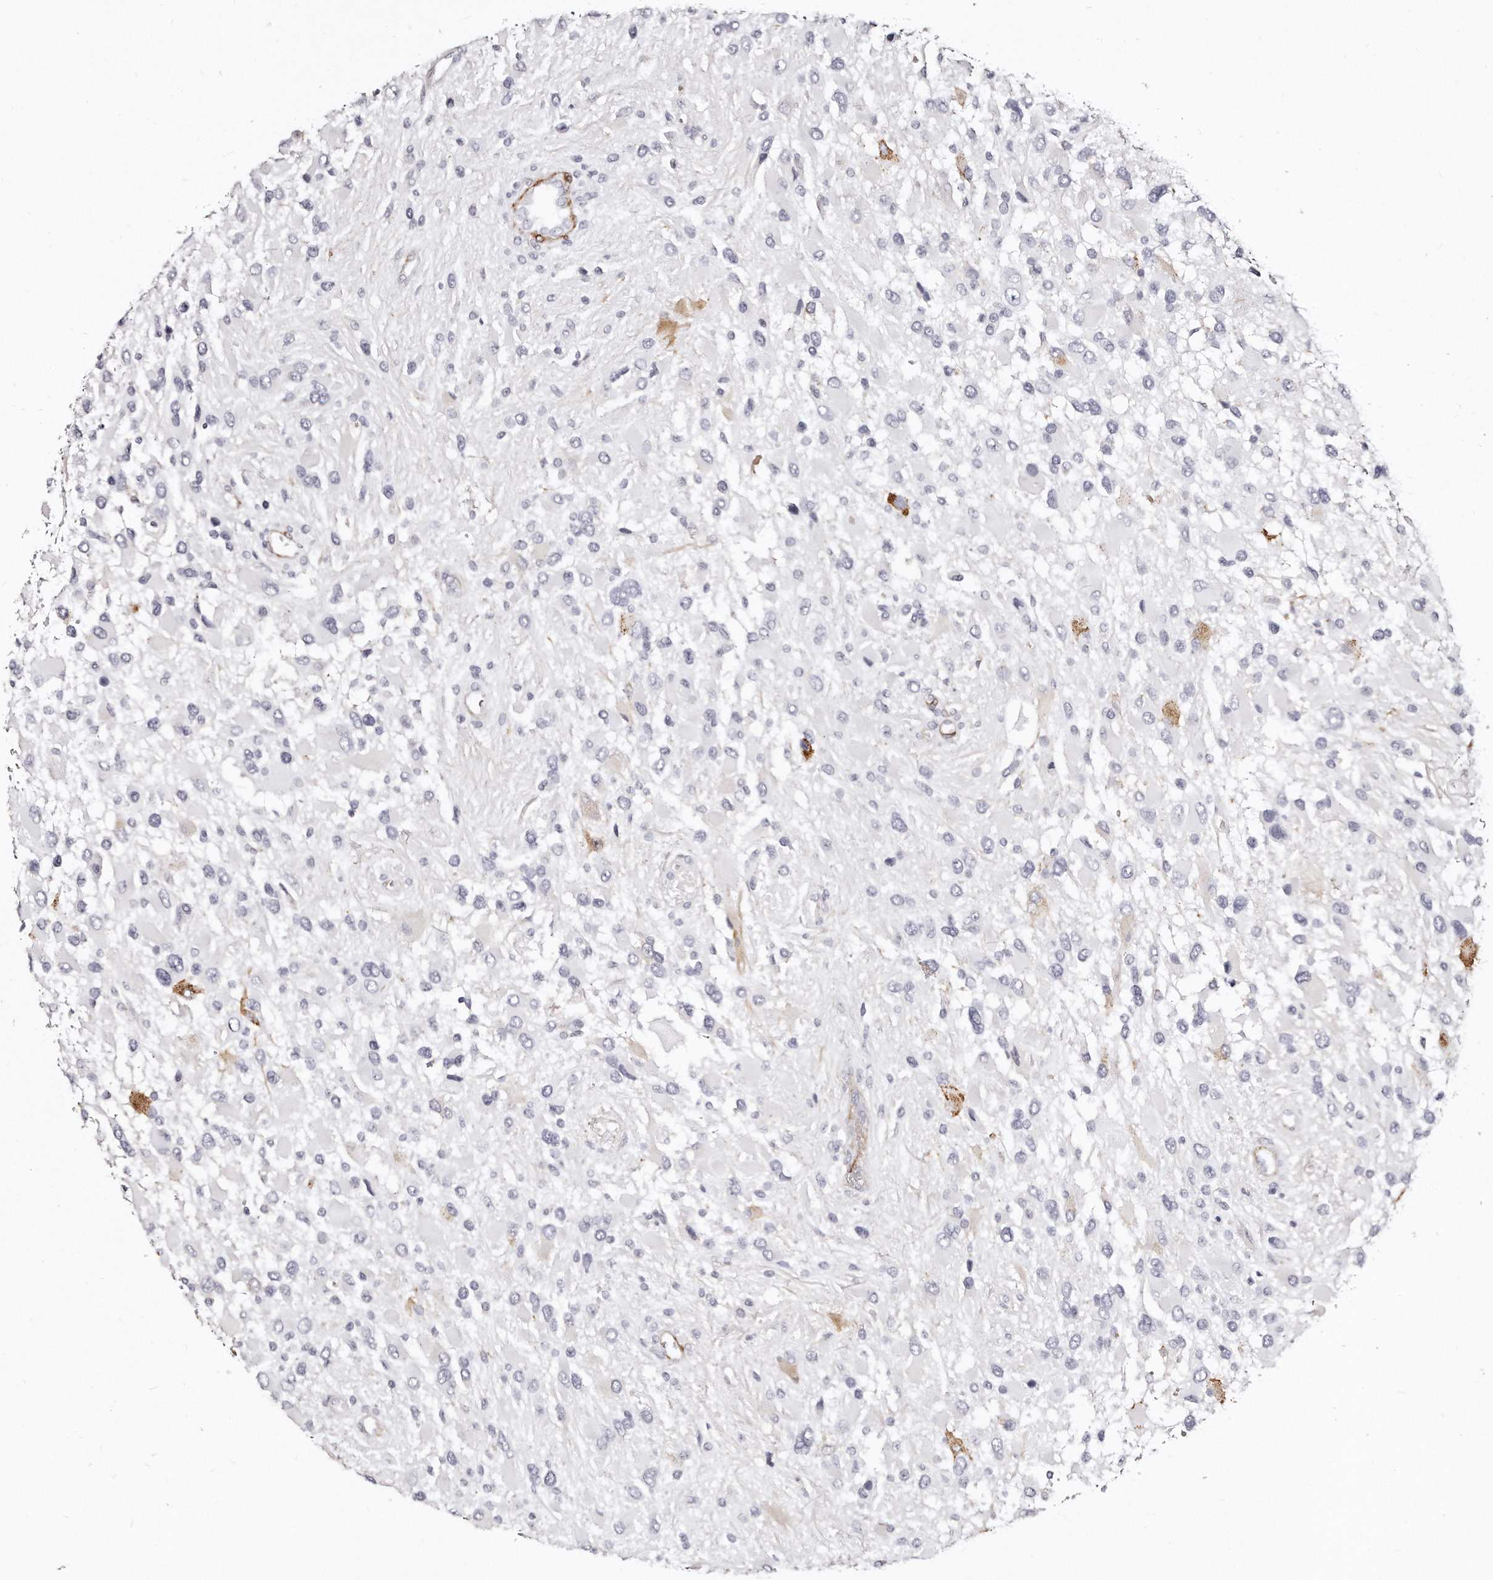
{"staining": {"intensity": "negative", "quantity": "none", "location": "none"}, "tissue": "glioma", "cell_type": "Tumor cells", "image_type": "cancer", "snomed": [{"axis": "morphology", "description": "Glioma, malignant, High grade"}, {"axis": "topography", "description": "Brain"}], "caption": "A high-resolution histopathology image shows immunohistochemistry (IHC) staining of glioma, which shows no significant expression in tumor cells.", "gene": "LMOD1", "patient": {"sex": "male", "age": 53}}